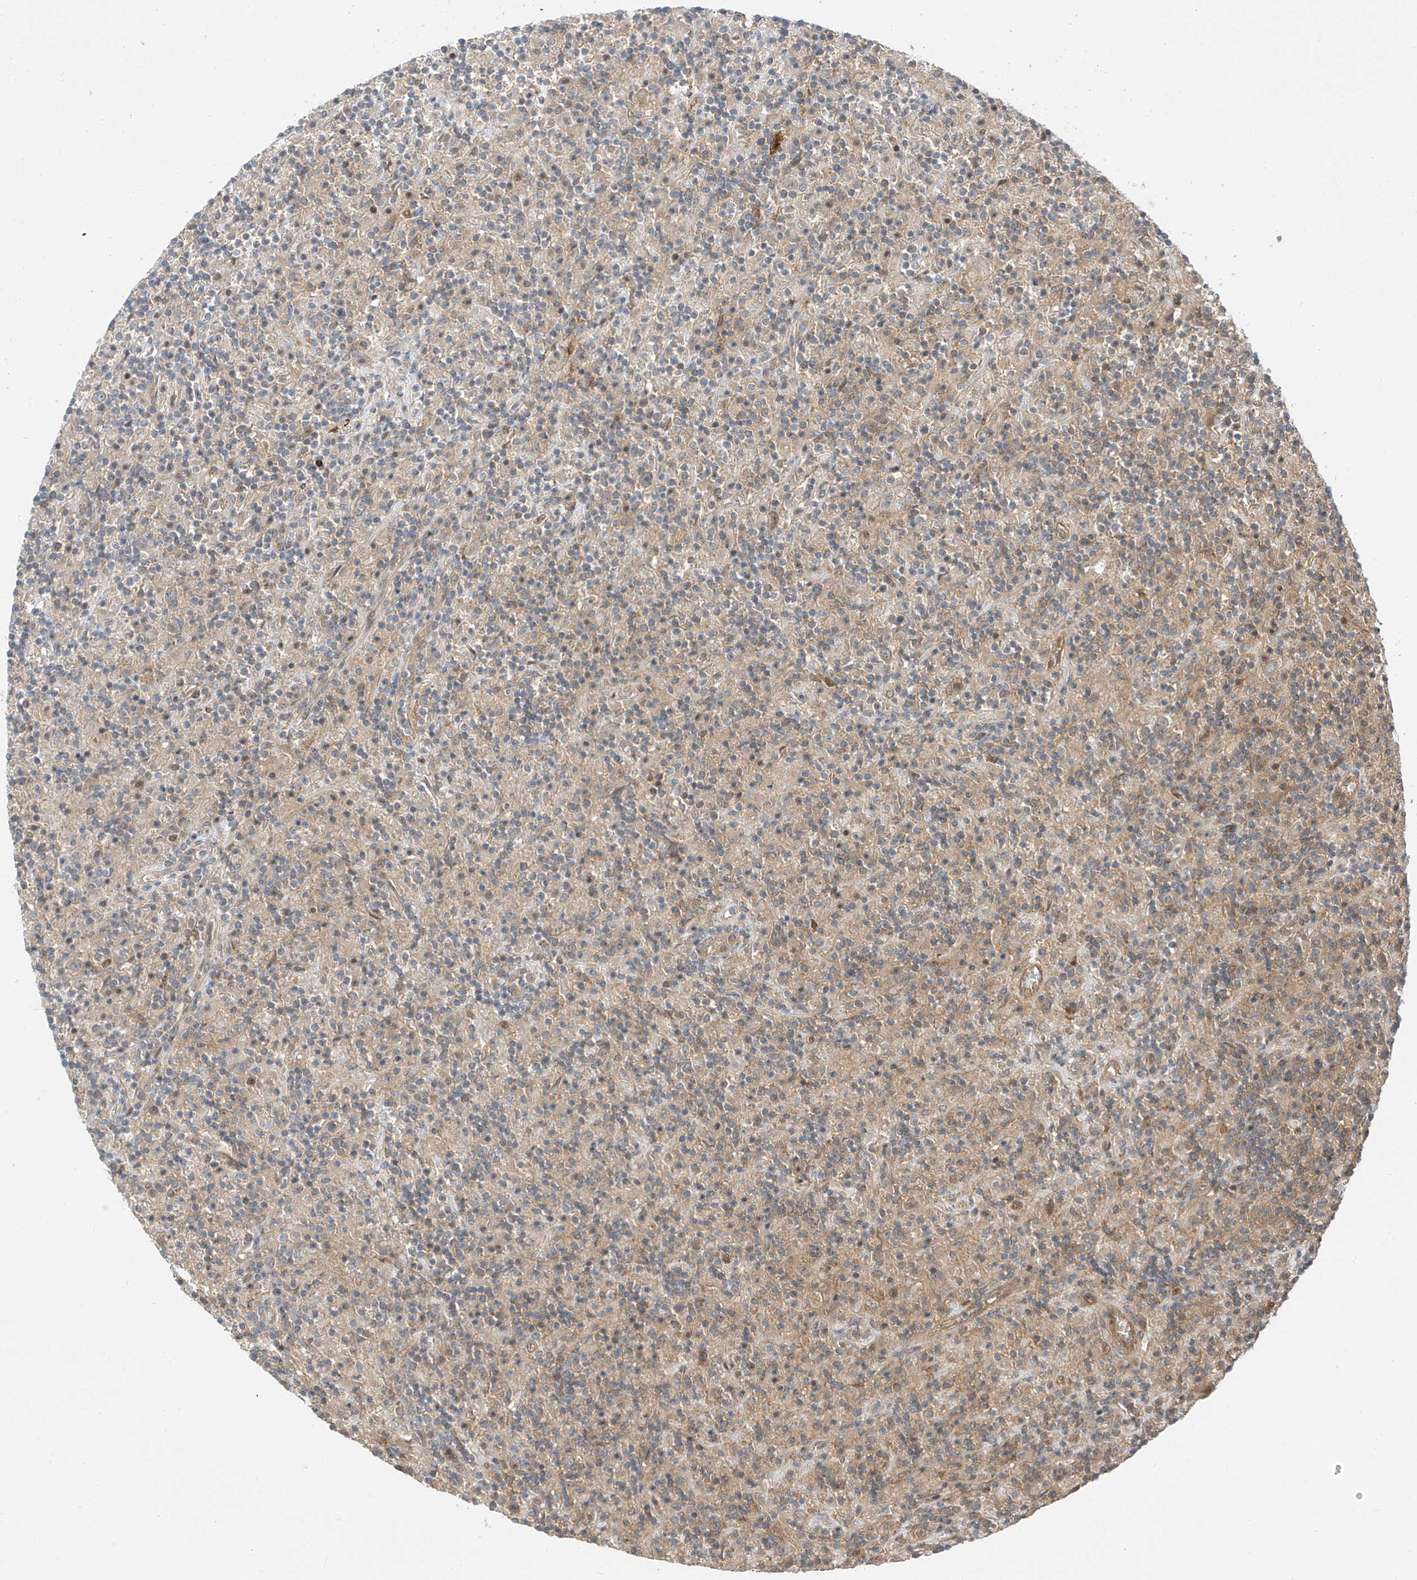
{"staining": {"intensity": "weak", "quantity": ">75%", "location": "cytoplasmic/membranous"}, "tissue": "lymphoma", "cell_type": "Tumor cells", "image_type": "cancer", "snomed": [{"axis": "morphology", "description": "Hodgkin's disease, NOS"}, {"axis": "topography", "description": "Lymph node"}], "caption": "Lymphoma stained with IHC displays weak cytoplasmic/membranous expression in about >75% of tumor cells.", "gene": "MRTFA", "patient": {"sex": "male", "age": 70}}